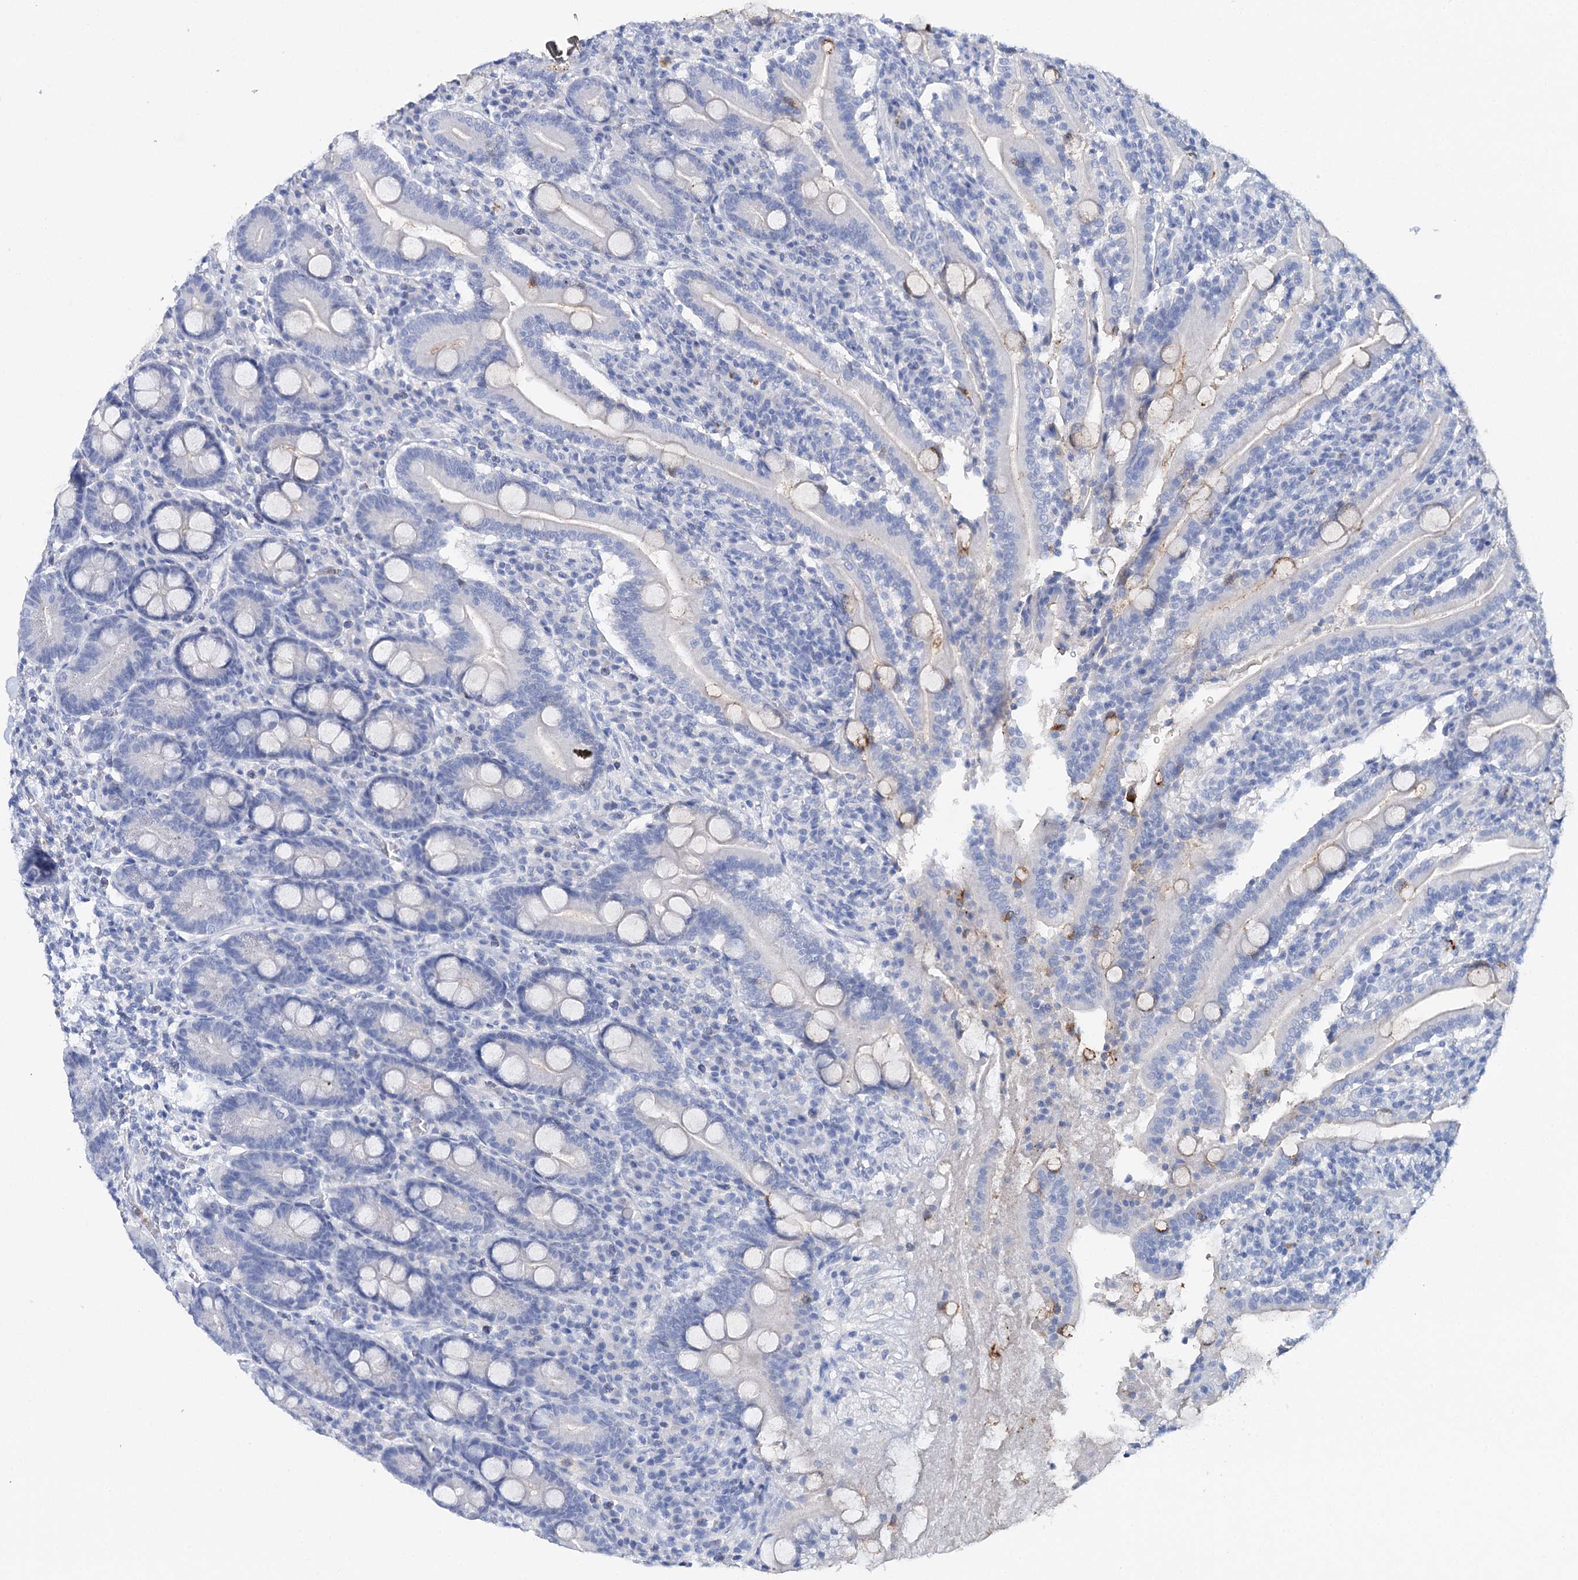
{"staining": {"intensity": "negative", "quantity": "none", "location": "none"}, "tissue": "duodenum", "cell_type": "Glandular cells", "image_type": "normal", "snomed": [{"axis": "morphology", "description": "Normal tissue, NOS"}, {"axis": "topography", "description": "Duodenum"}], "caption": "A micrograph of duodenum stained for a protein demonstrates no brown staining in glandular cells.", "gene": "CEACAM8", "patient": {"sex": "male", "age": 35}}